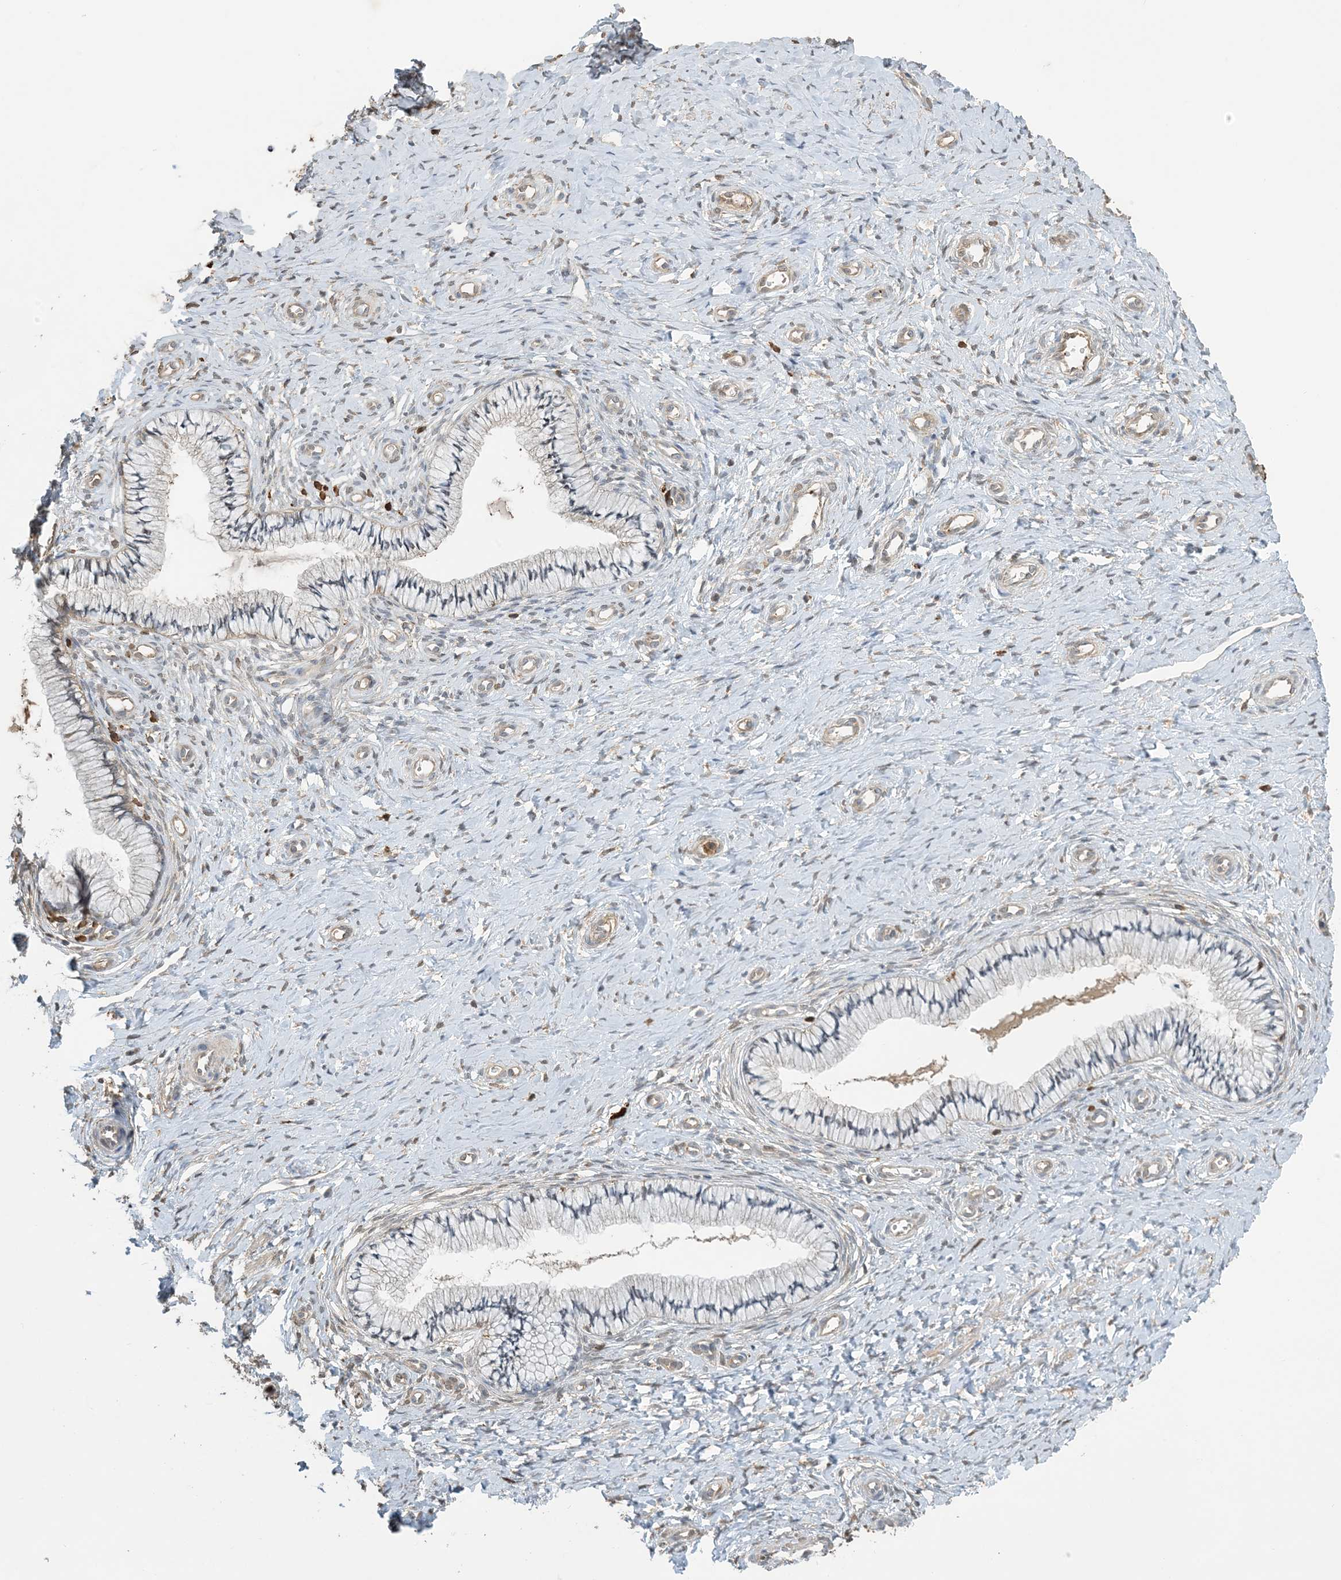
{"staining": {"intensity": "weak", "quantity": "<25%", "location": "cytoplasmic/membranous"}, "tissue": "cervix", "cell_type": "Glandular cells", "image_type": "normal", "snomed": [{"axis": "morphology", "description": "Normal tissue, NOS"}, {"axis": "topography", "description": "Cervix"}], "caption": "Immunohistochemical staining of benign cervix exhibits no significant positivity in glandular cells. (Immunohistochemistry (ihc), brightfield microscopy, high magnification).", "gene": "TMSB4X", "patient": {"sex": "female", "age": 36}}